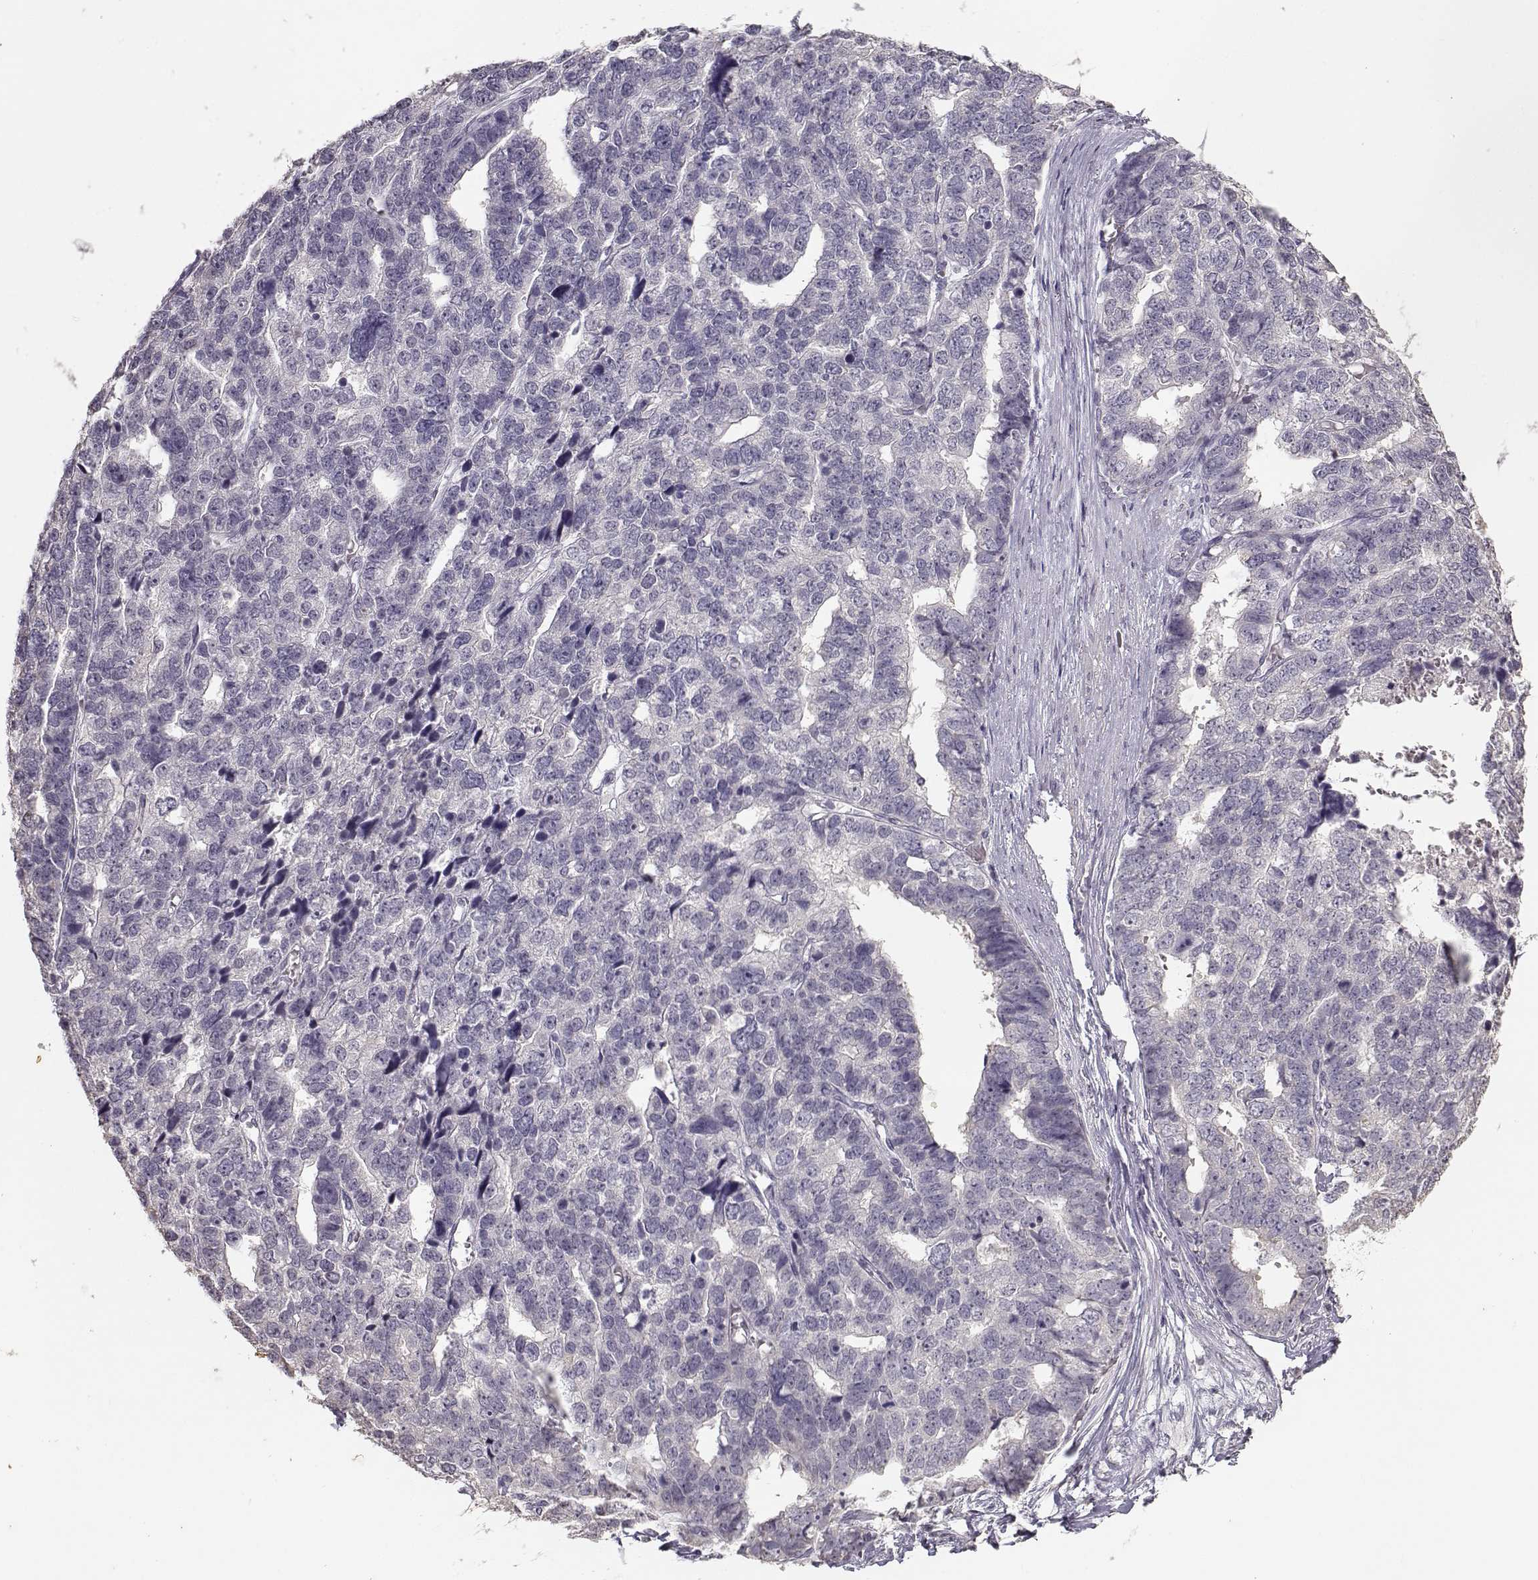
{"staining": {"intensity": "negative", "quantity": "none", "location": "none"}, "tissue": "stomach cancer", "cell_type": "Tumor cells", "image_type": "cancer", "snomed": [{"axis": "morphology", "description": "Adenocarcinoma, NOS"}, {"axis": "topography", "description": "Stomach"}], "caption": "Human stomach cancer stained for a protein using IHC demonstrates no positivity in tumor cells.", "gene": "UROC1", "patient": {"sex": "male", "age": 69}}